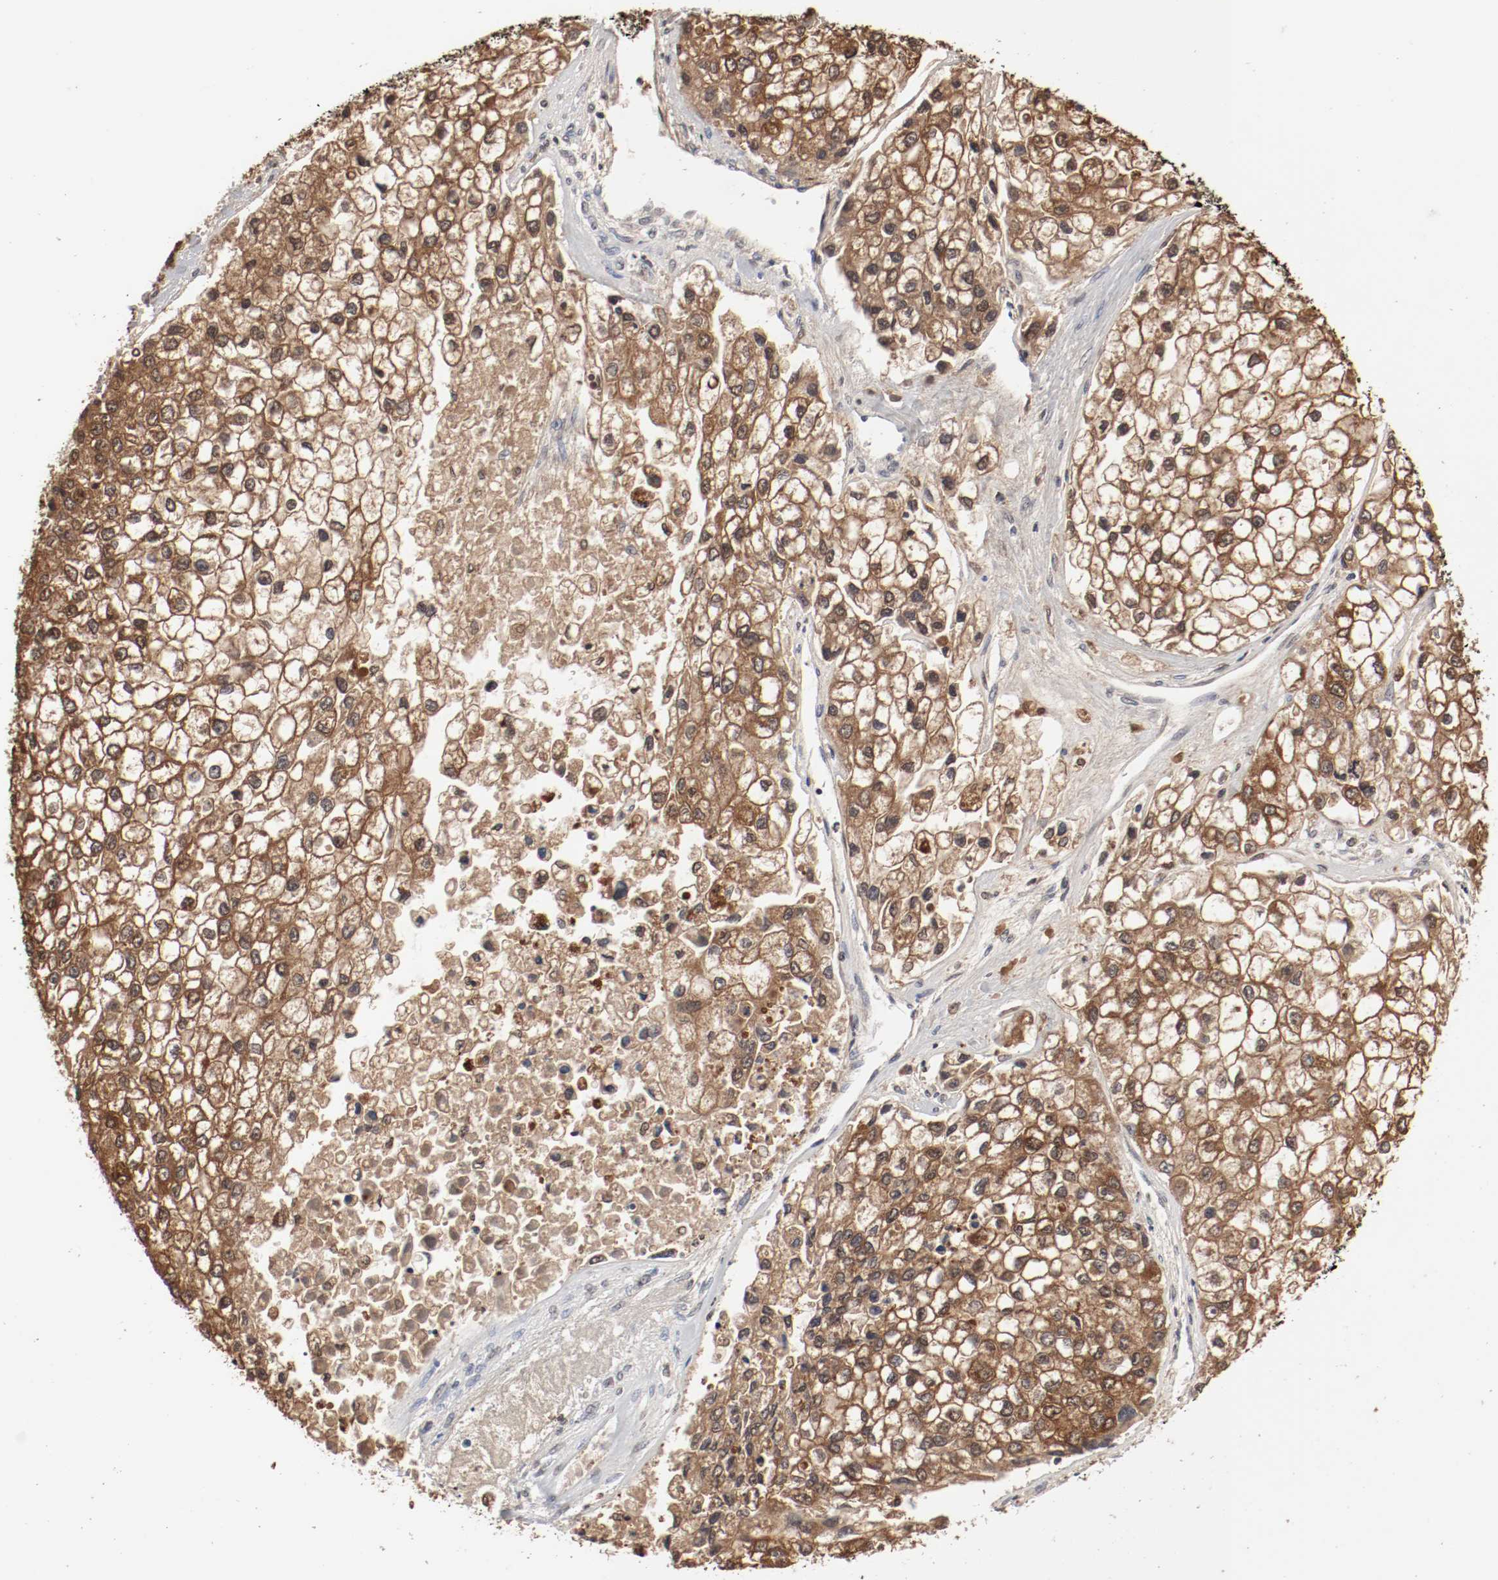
{"staining": {"intensity": "strong", "quantity": ">75%", "location": "cytoplasmic/membranous,nuclear"}, "tissue": "liver cancer", "cell_type": "Tumor cells", "image_type": "cancer", "snomed": [{"axis": "morphology", "description": "Carcinoma, Hepatocellular, NOS"}, {"axis": "topography", "description": "Liver"}], "caption": "Immunohistochemical staining of human liver cancer reveals strong cytoplasmic/membranous and nuclear protein expression in about >75% of tumor cells. Using DAB (brown) and hematoxylin (blue) stains, captured at high magnification using brightfield microscopy.", "gene": "WASL", "patient": {"sex": "female", "age": 66}}